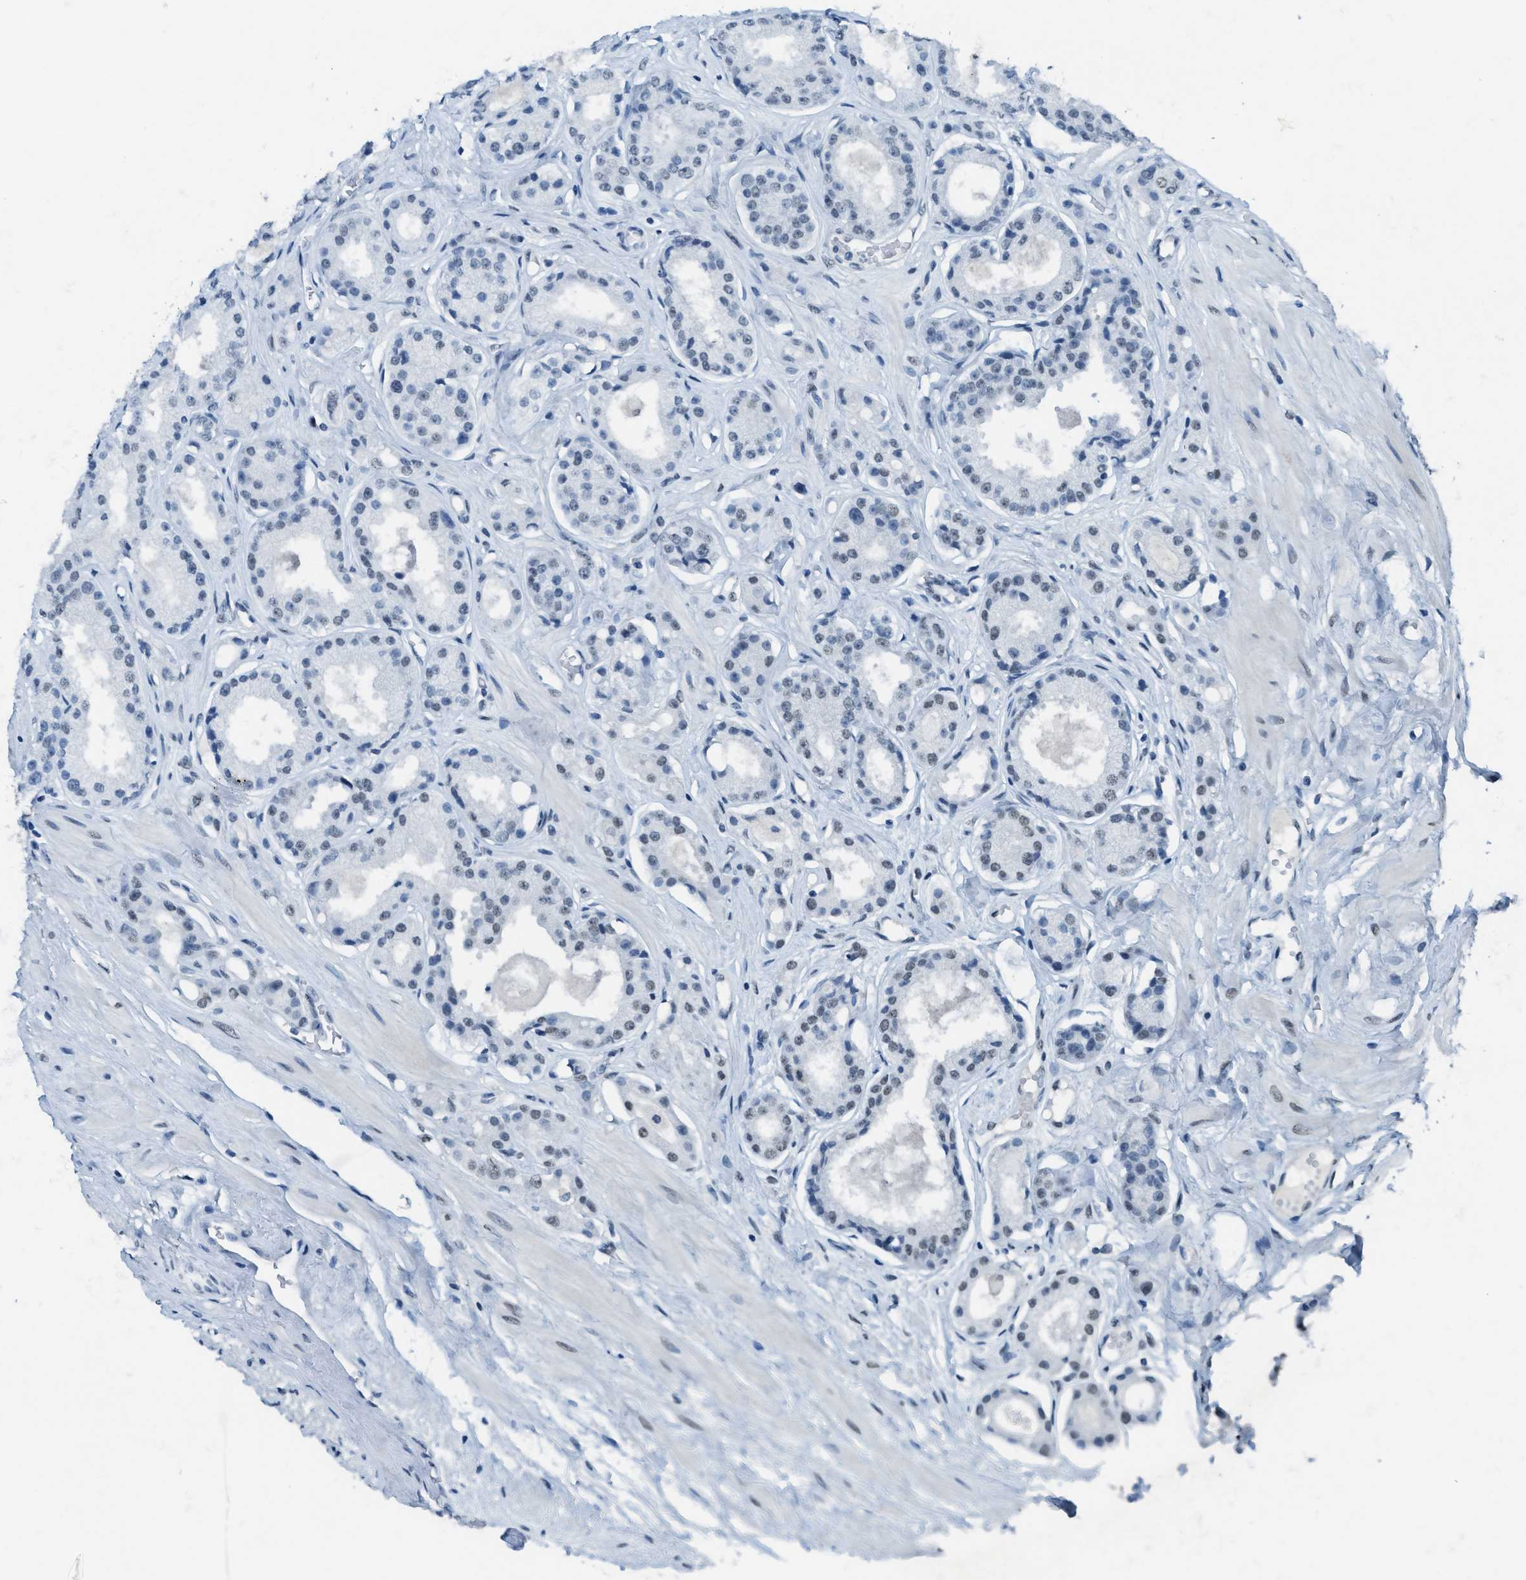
{"staining": {"intensity": "weak", "quantity": "<25%", "location": "nuclear"}, "tissue": "prostate cancer", "cell_type": "Tumor cells", "image_type": "cancer", "snomed": [{"axis": "morphology", "description": "Adenocarcinoma, Low grade"}, {"axis": "topography", "description": "Prostate"}], "caption": "Immunohistochemical staining of human adenocarcinoma (low-grade) (prostate) reveals no significant expression in tumor cells.", "gene": "TTC13", "patient": {"sex": "male", "age": 57}}